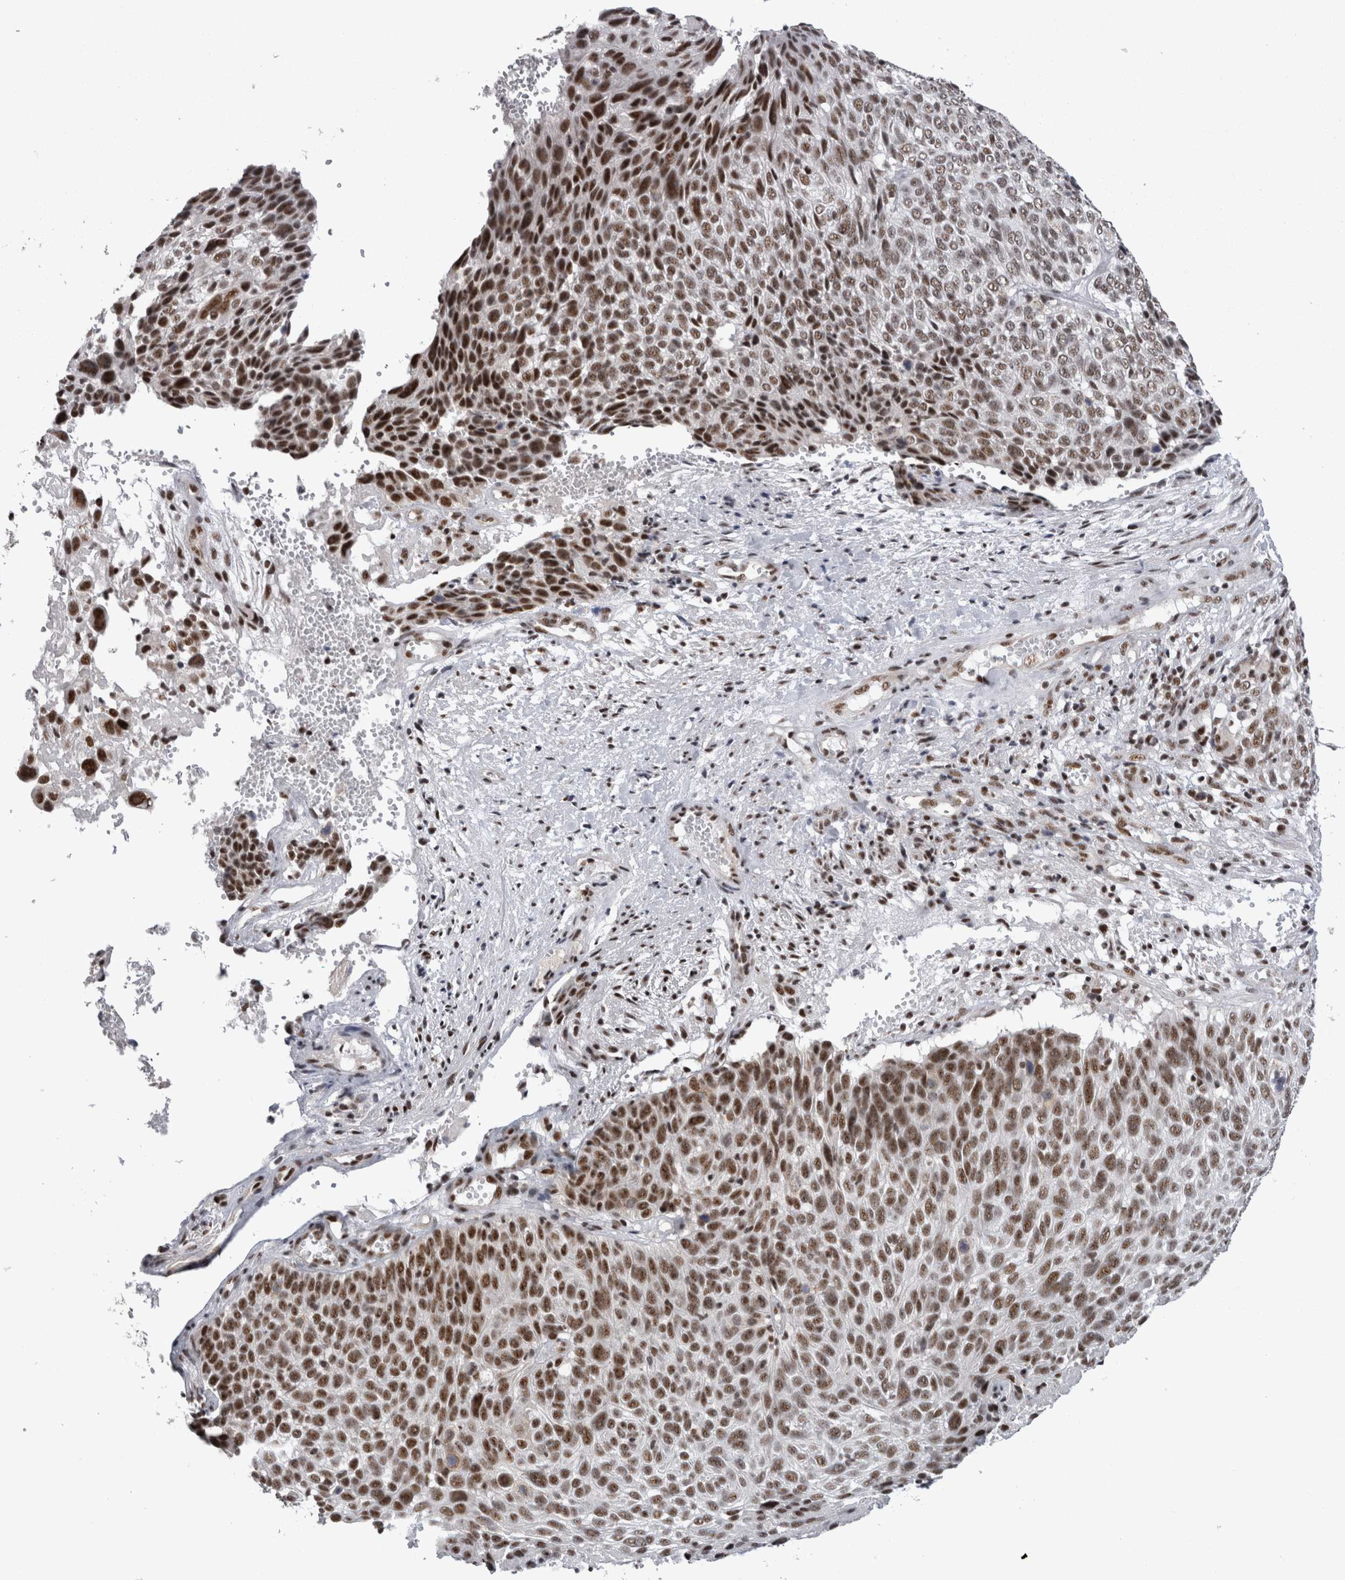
{"staining": {"intensity": "strong", "quantity": ">75%", "location": "nuclear"}, "tissue": "cervical cancer", "cell_type": "Tumor cells", "image_type": "cancer", "snomed": [{"axis": "morphology", "description": "Squamous cell carcinoma, NOS"}, {"axis": "topography", "description": "Cervix"}], "caption": "DAB (3,3'-diaminobenzidine) immunohistochemical staining of human cervical squamous cell carcinoma exhibits strong nuclear protein expression in about >75% of tumor cells.", "gene": "CDK11A", "patient": {"sex": "female", "age": 74}}